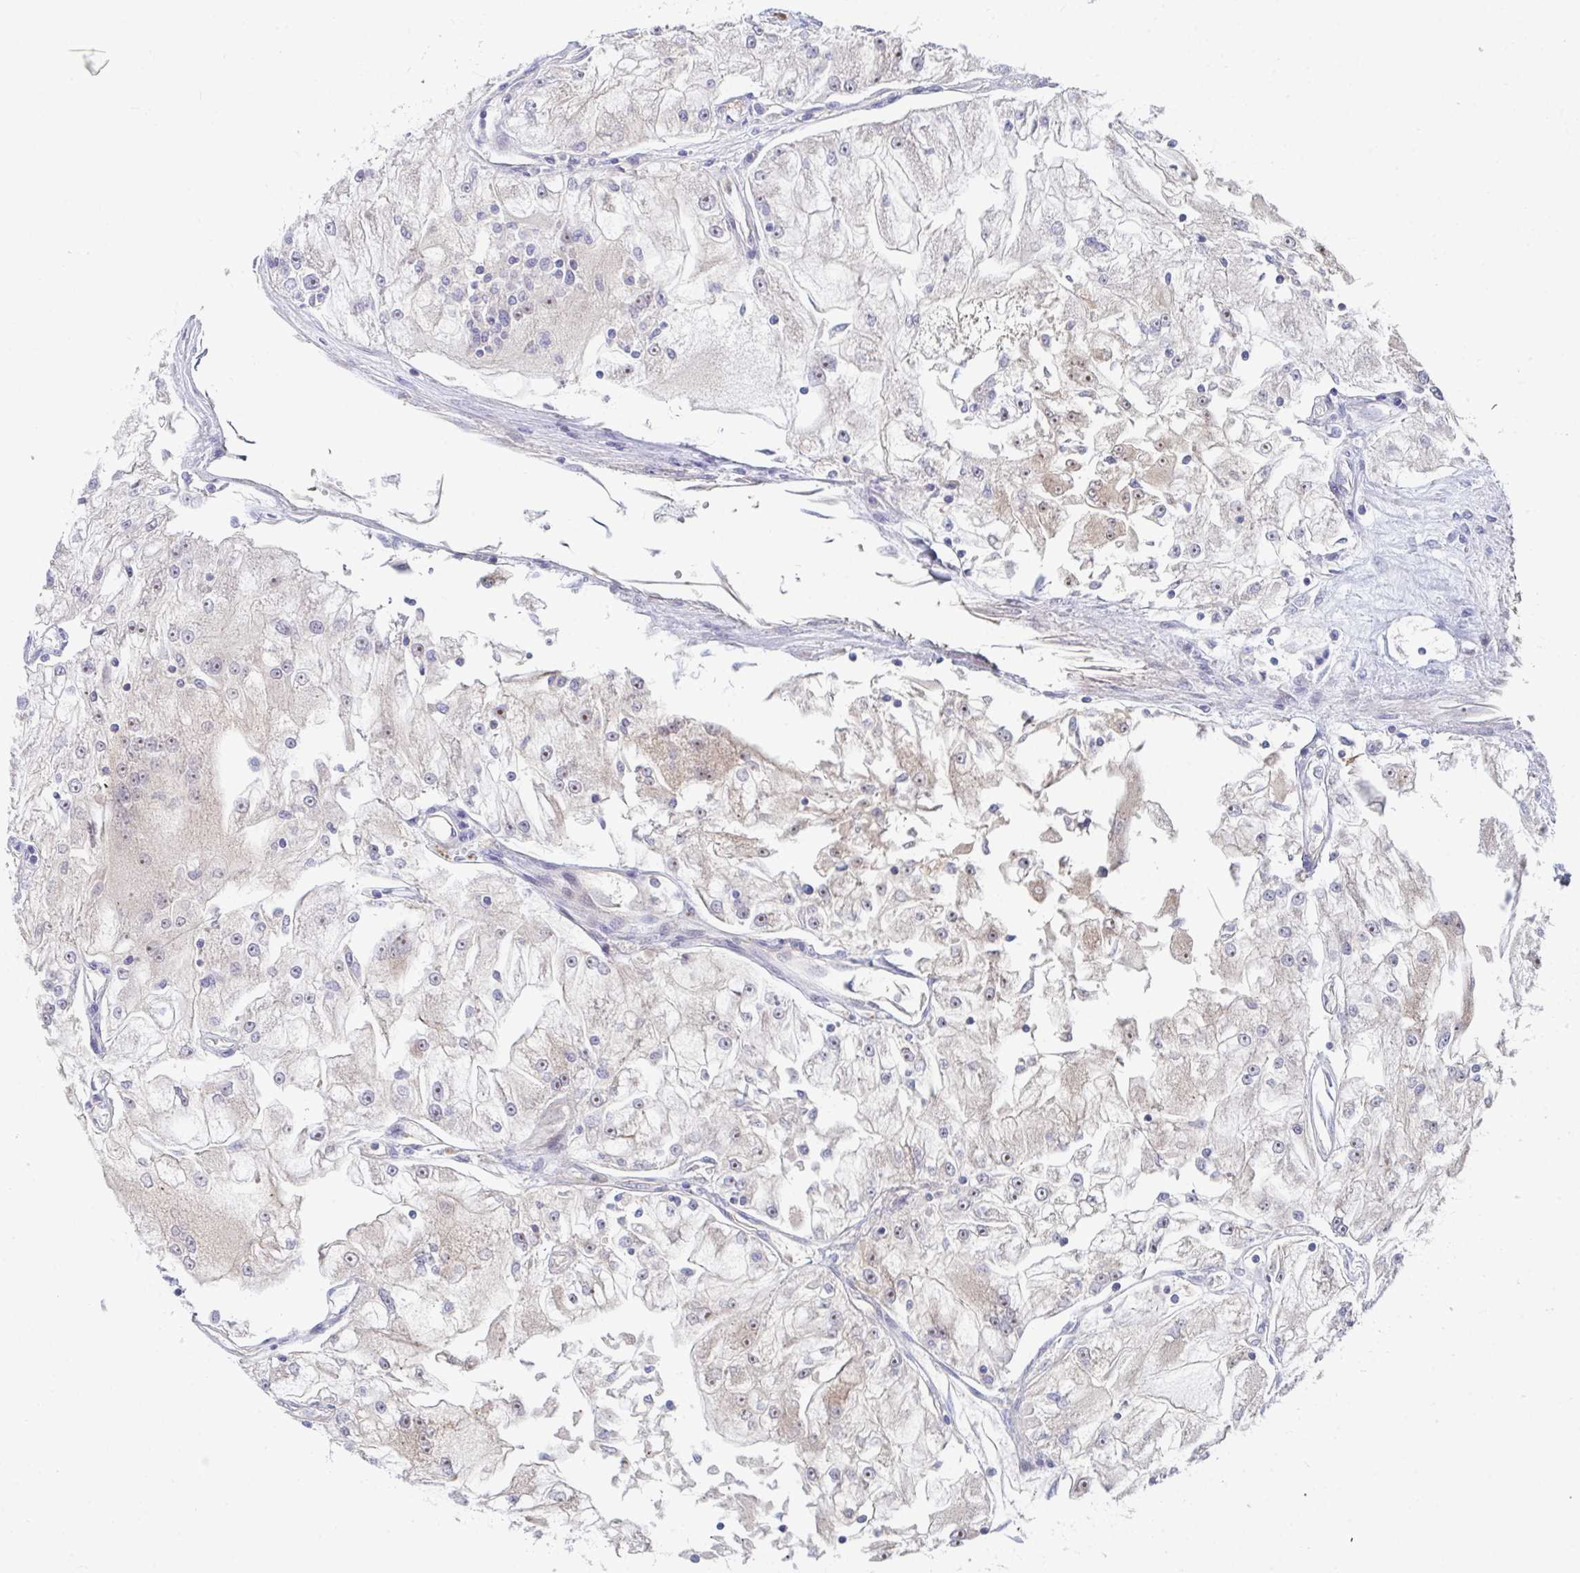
{"staining": {"intensity": "moderate", "quantity": "<25%", "location": "nuclear"}, "tissue": "renal cancer", "cell_type": "Tumor cells", "image_type": "cancer", "snomed": [{"axis": "morphology", "description": "Adenocarcinoma, NOS"}, {"axis": "topography", "description": "Kidney"}], "caption": "Immunohistochemistry (IHC) (DAB (3,3'-diaminobenzidine)) staining of adenocarcinoma (renal) displays moderate nuclear protein positivity in about <25% of tumor cells.", "gene": "P2RX3", "patient": {"sex": "female", "age": 72}}